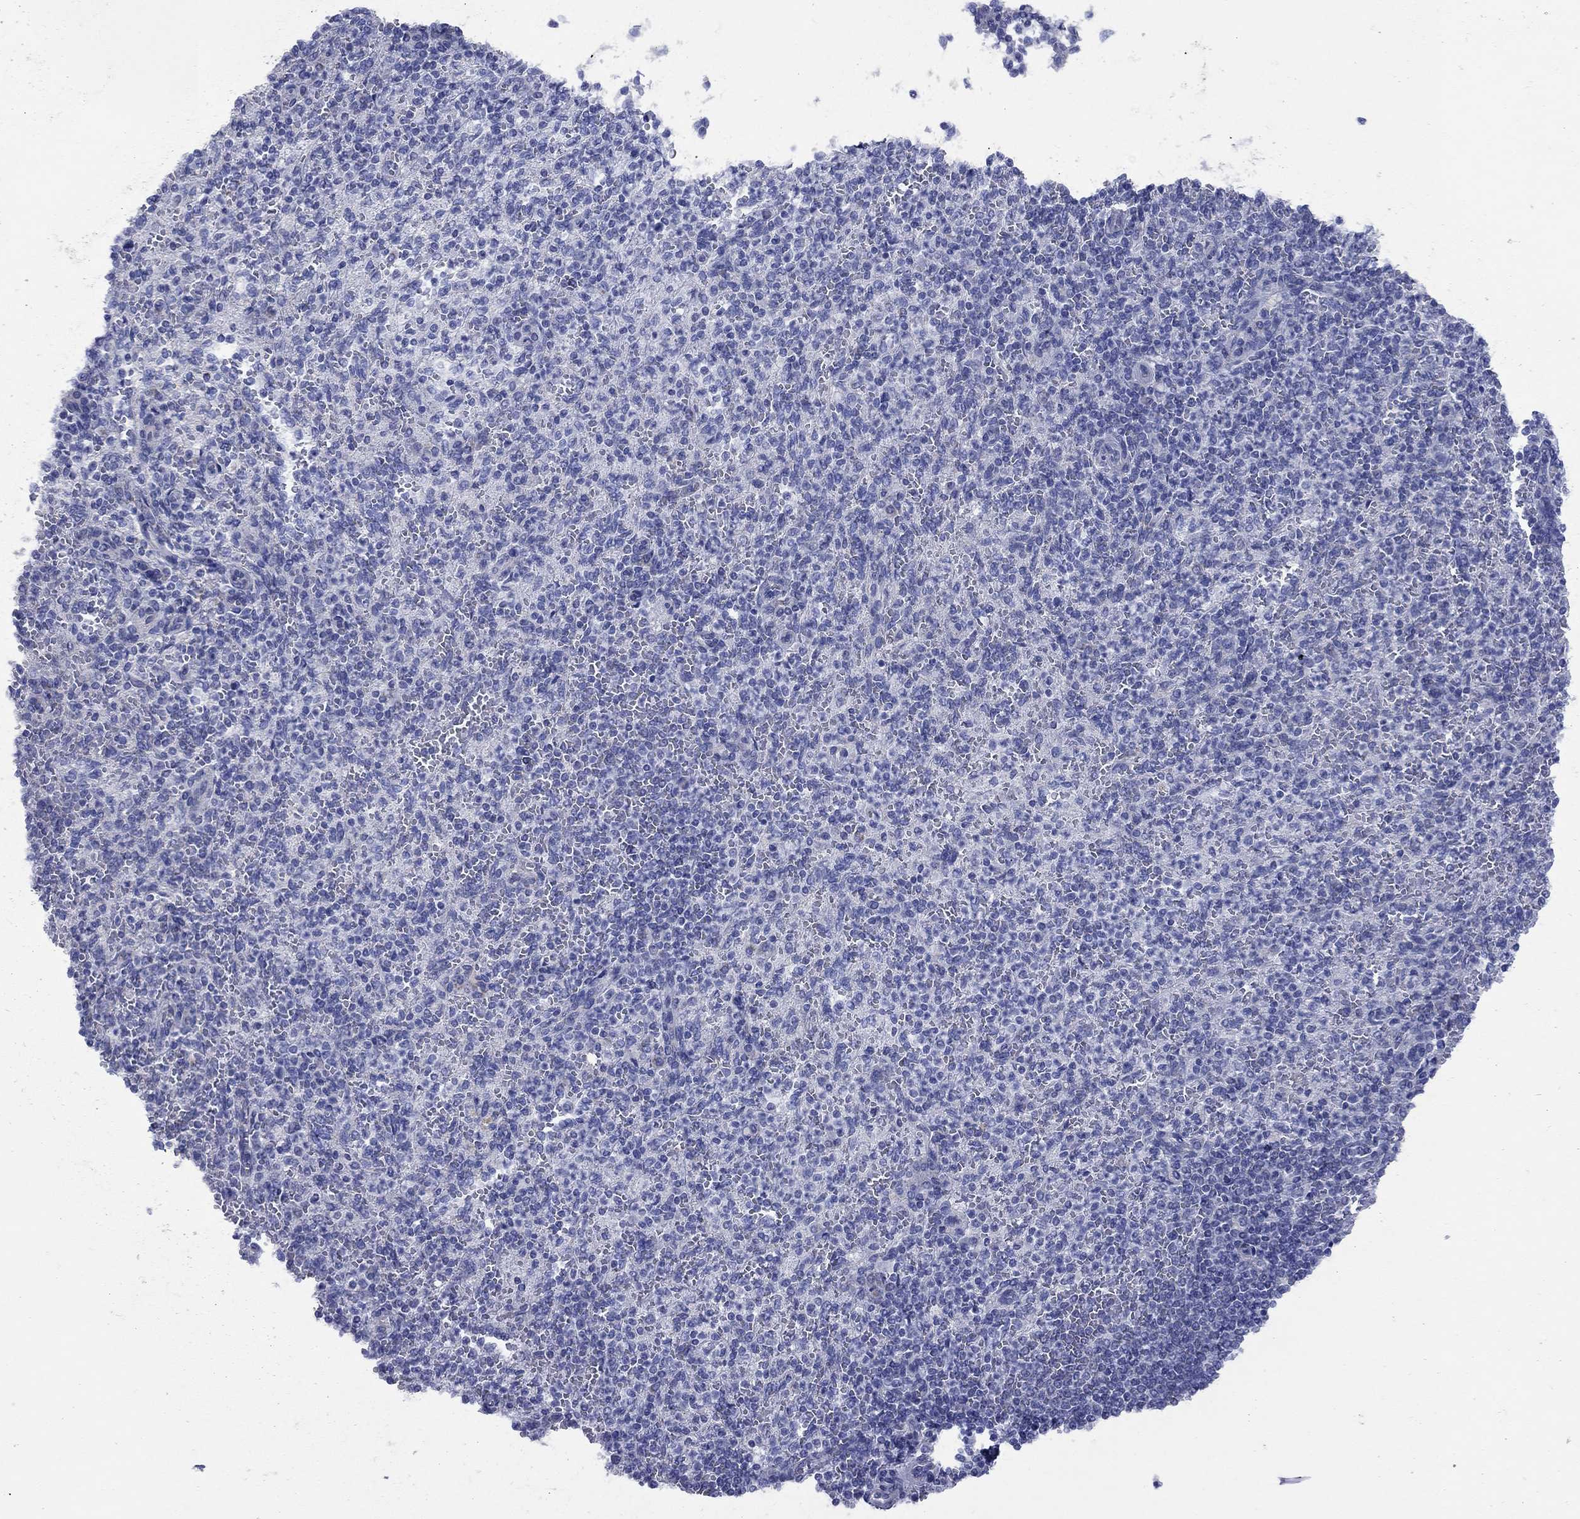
{"staining": {"intensity": "negative", "quantity": "none", "location": "none"}, "tissue": "spleen", "cell_type": "Cells in red pulp", "image_type": "normal", "snomed": [{"axis": "morphology", "description": "Normal tissue, NOS"}, {"axis": "topography", "description": "Spleen"}], "caption": "High magnification brightfield microscopy of benign spleen stained with DAB (3,3'-diaminobenzidine) (brown) and counterstained with hematoxylin (blue): cells in red pulp show no significant expression. Nuclei are stained in blue.", "gene": "PDZD3", "patient": {"sex": "female", "age": 74}}